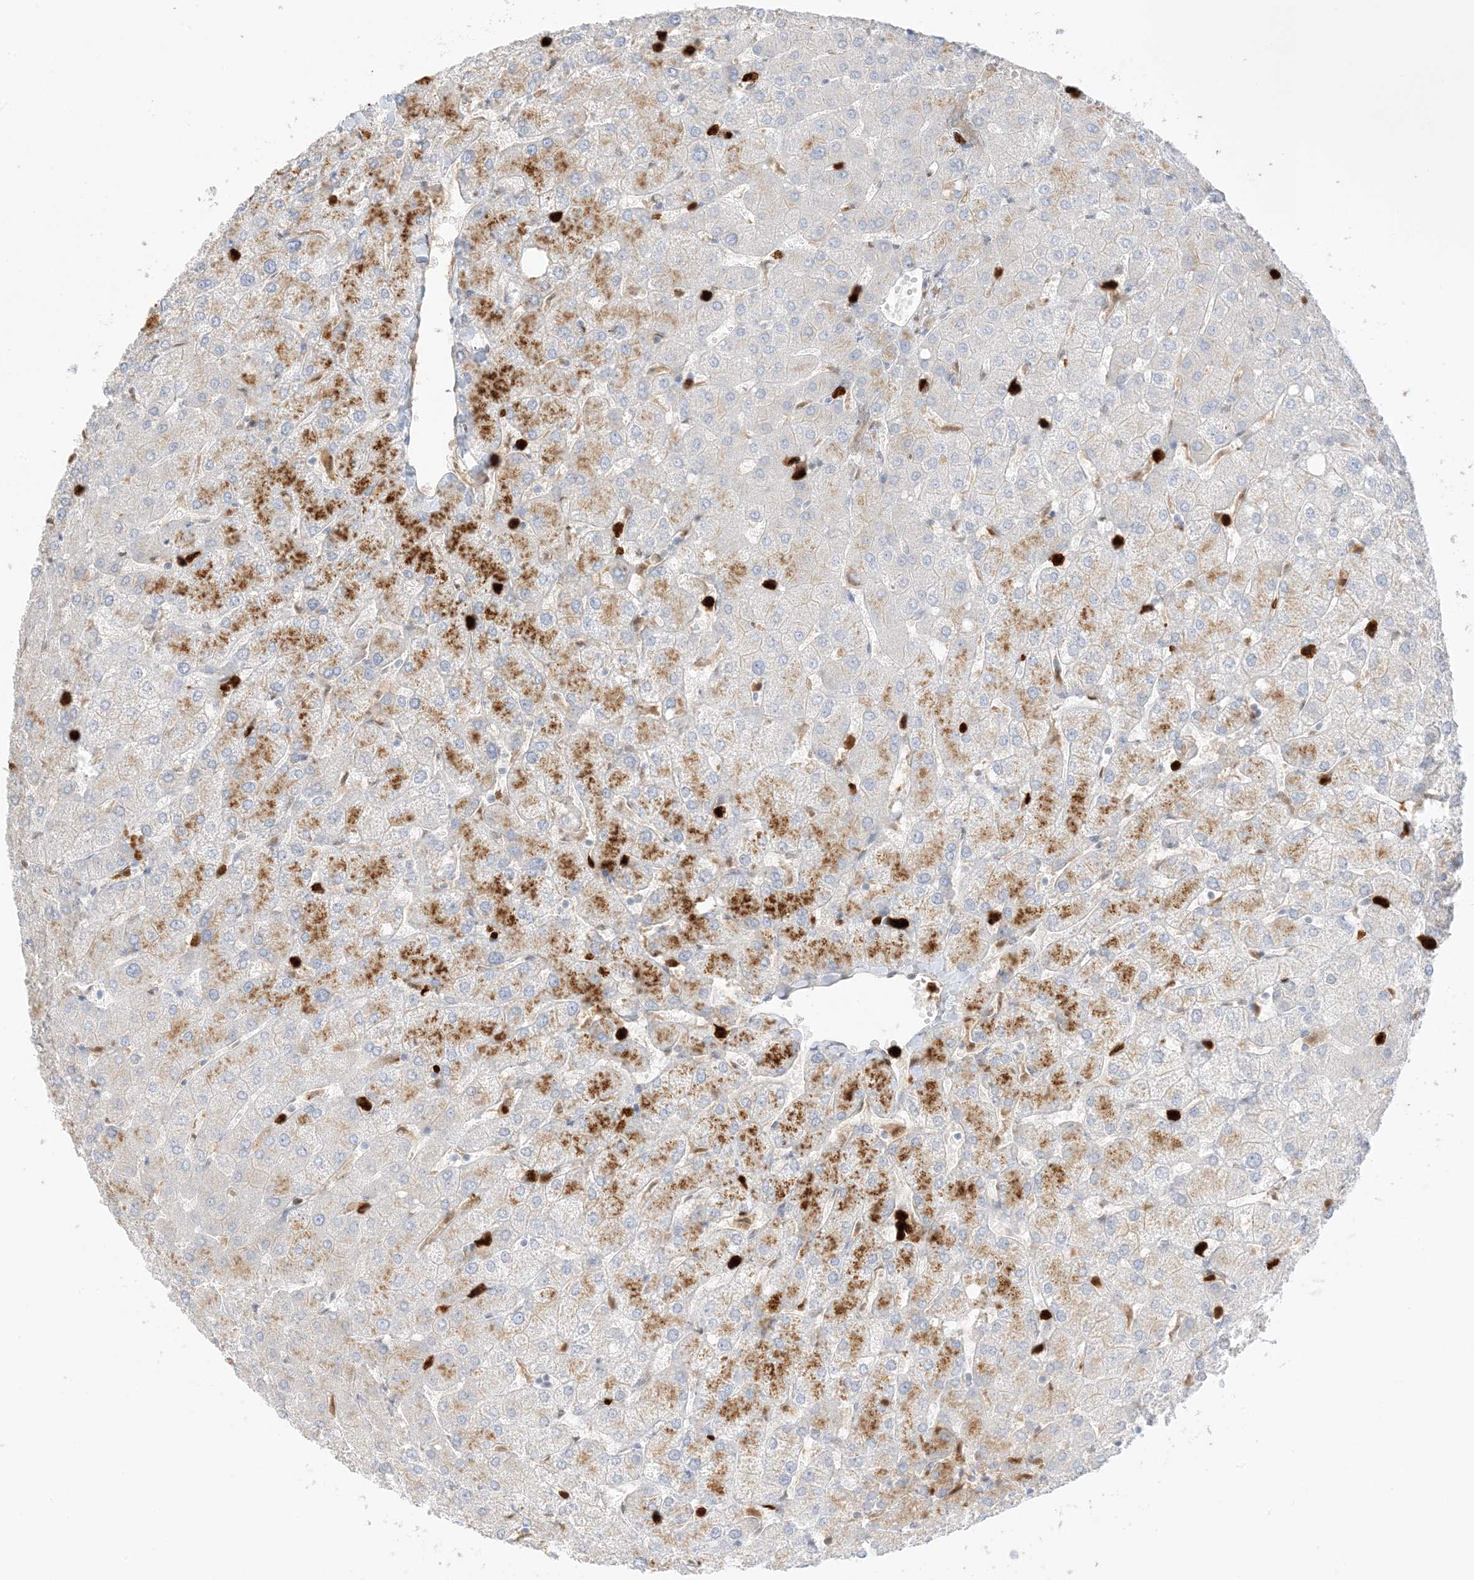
{"staining": {"intensity": "weak", "quantity": ">75%", "location": "cytoplasmic/membranous"}, "tissue": "liver", "cell_type": "Cholangiocytes", "image_type": "normal", "snomed": [{"axis": "morphology", "description": "Normal tissue, NOS"}, {"axis": "topography", "description": "Liver"}], "caption": "Immunohistochemistry of unremarkable human liver exhibits low levels of weak cytoplasmic/membranous positivity in approximately >75% of cholangiocytes. (DAB (3,3'-diaminobenzidine) IHC, brown staining for protein, blue staining for nuclei).", "gene": "GCA", "patient": {"sex": "female", "age": 54}}